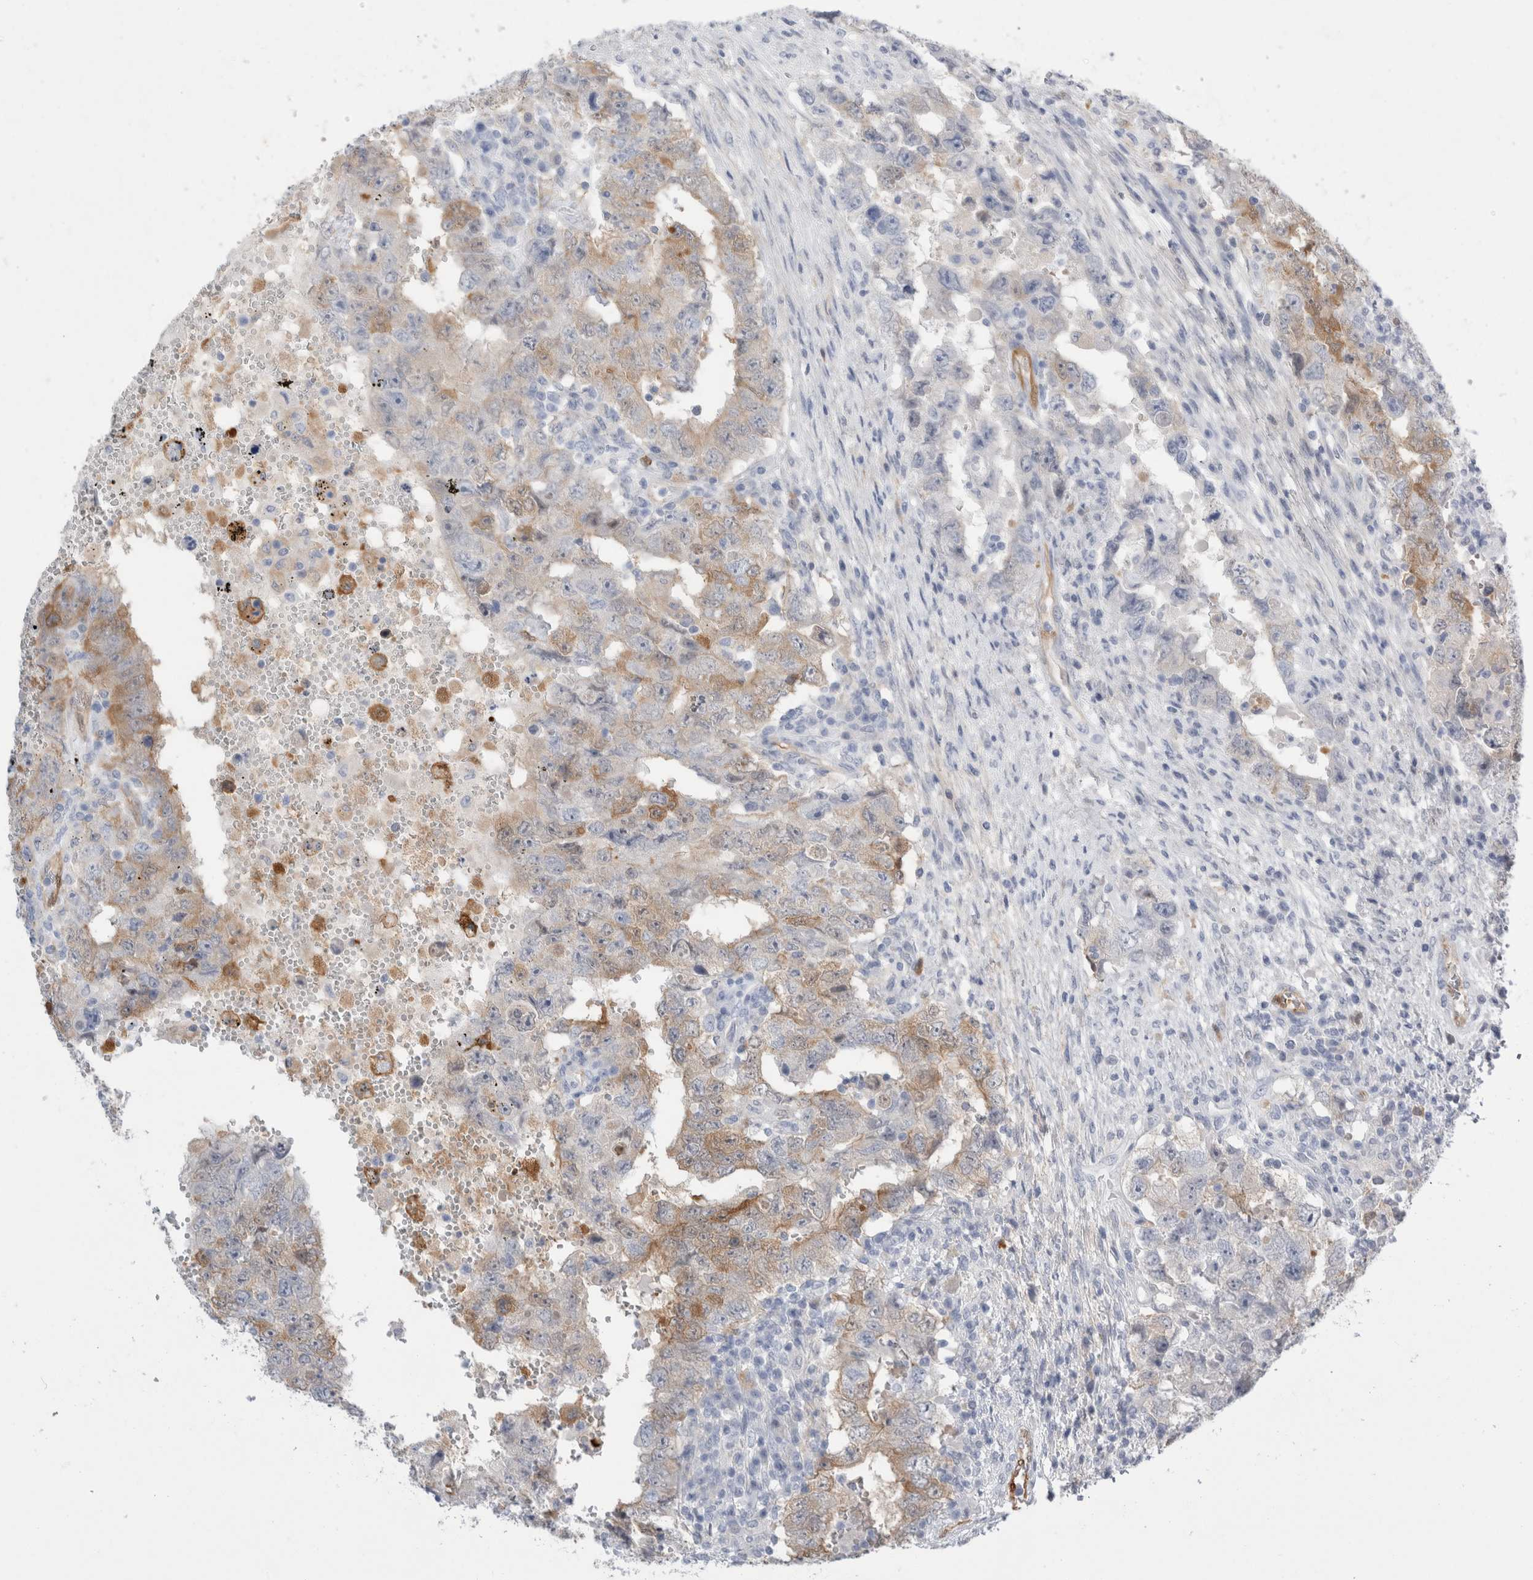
{"staining": {"intensity": "moderate", "quantity": "<25%", "location": "cytoplasmic/membranous"}, "tissue": "testis cancer", "cell_type": "Tumor cells", "image_type": "cancer", "snomed": [{"axis": "morphology", "description": "Carcinoma, Embryonal, NOS"}, {"axis": "topography", "description": "Testis"}], "caption": "Immunohistochemical staining of human testis cancer (embryonal carcinoma) exhibits low levels of moderate cytoplasmic/membranous protein positivity in approximately <25% of tumor cells.", "gene": "NAPEPLD", "patient": {"sex": "male", "age": 26}}